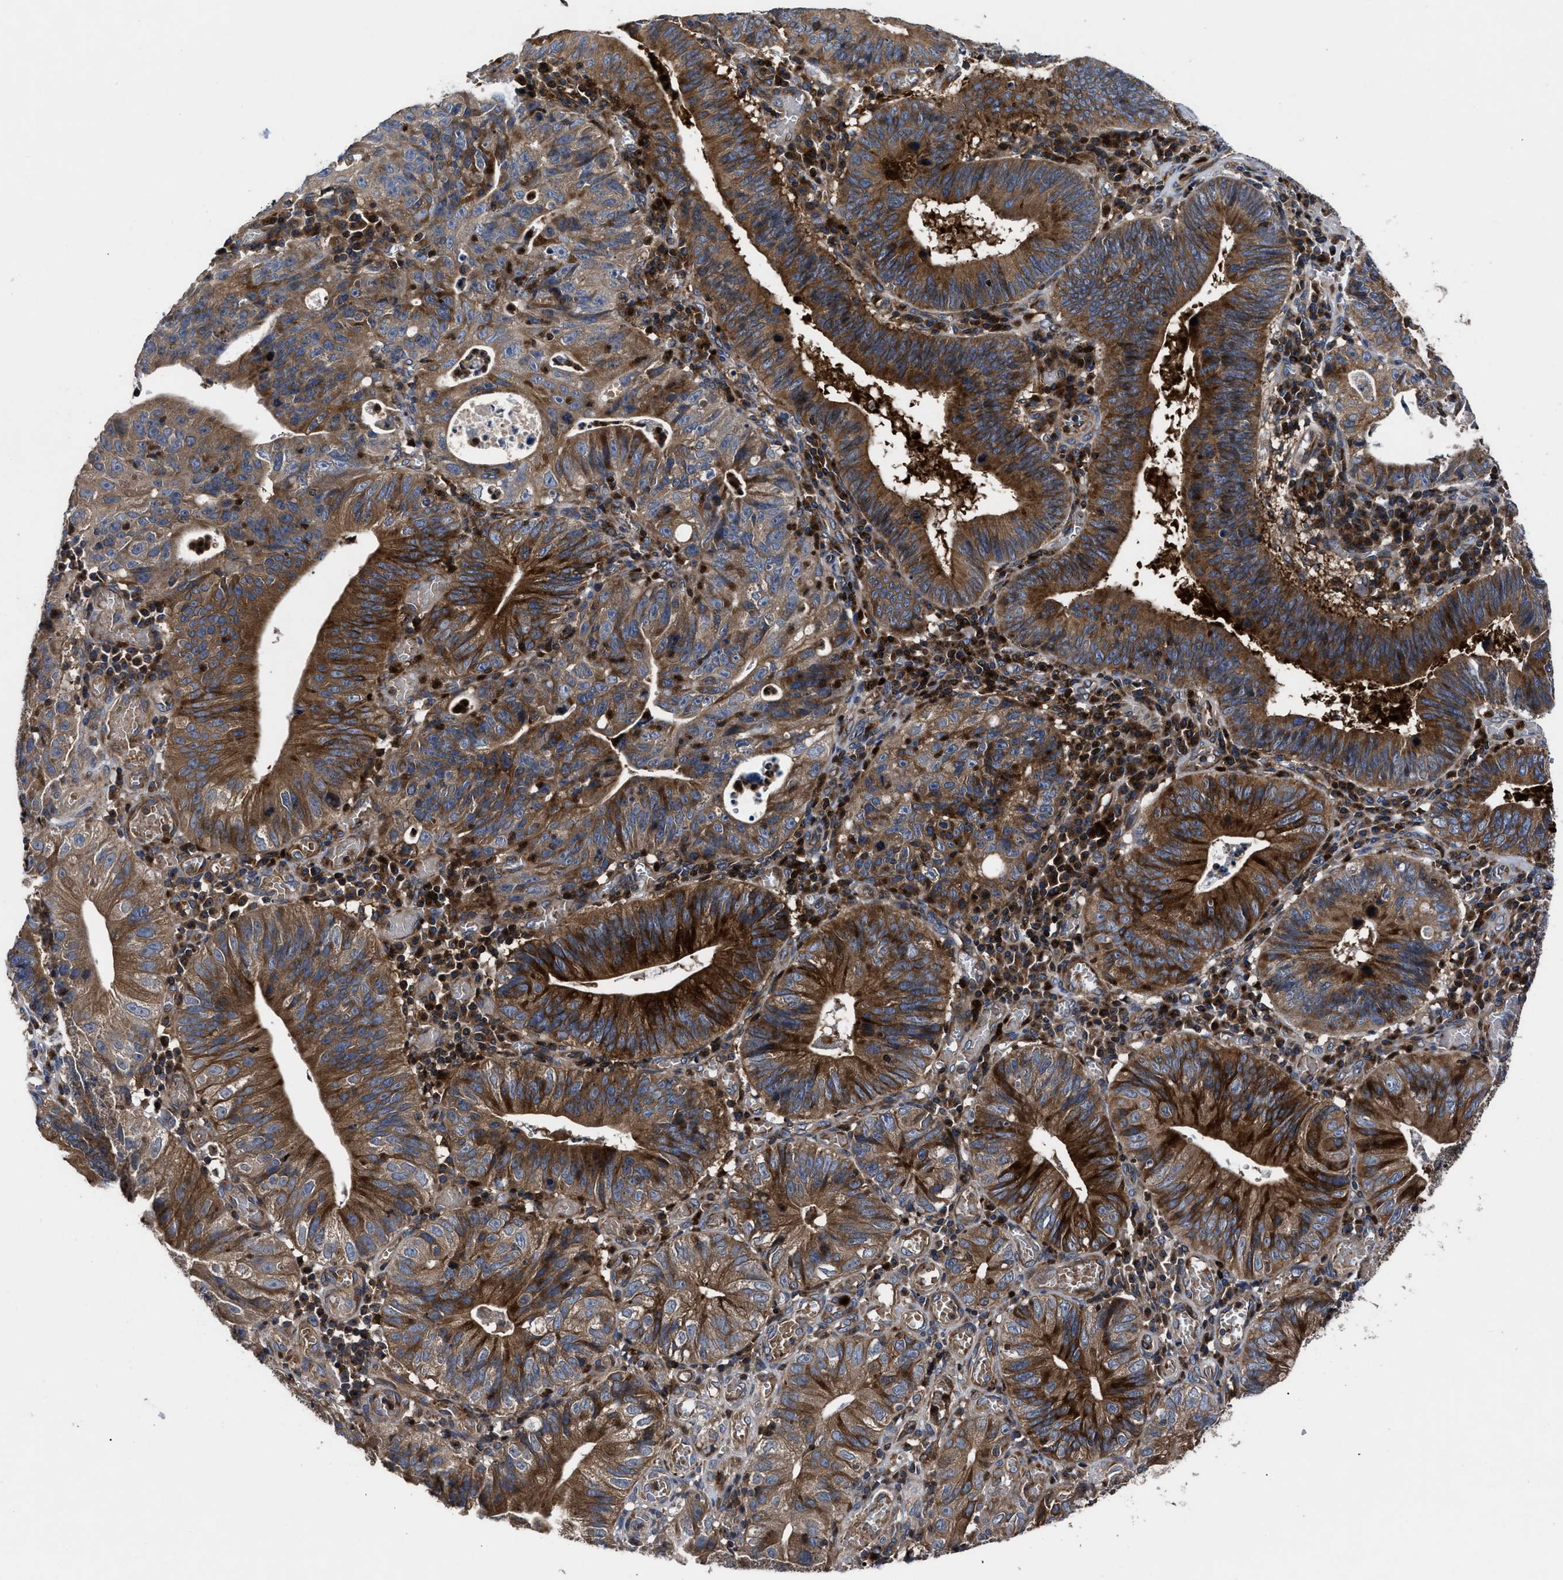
{"staining": {"intensity": "strong", "quantity": ">75%", "location": "cytoplasmic/membranous"}, "tissue": "stomach cancer", "cell_type": "Tumor cells", "image_type": "cancer", "snomed": [{"axis": "morphology", "description": "Adenocarcinoma, NOS"}, {"axis": "topography", "description": "Stomach"}], "caption": "DAB (3,3'-diaminobenzidine) immunohistochemical staining of human stomach cancer displays strong cytoplasmic/membranous protein staining in about >75% of tumor cells.", "gene": "YBEY", "patient": {"sex": "male", "age": 59}}